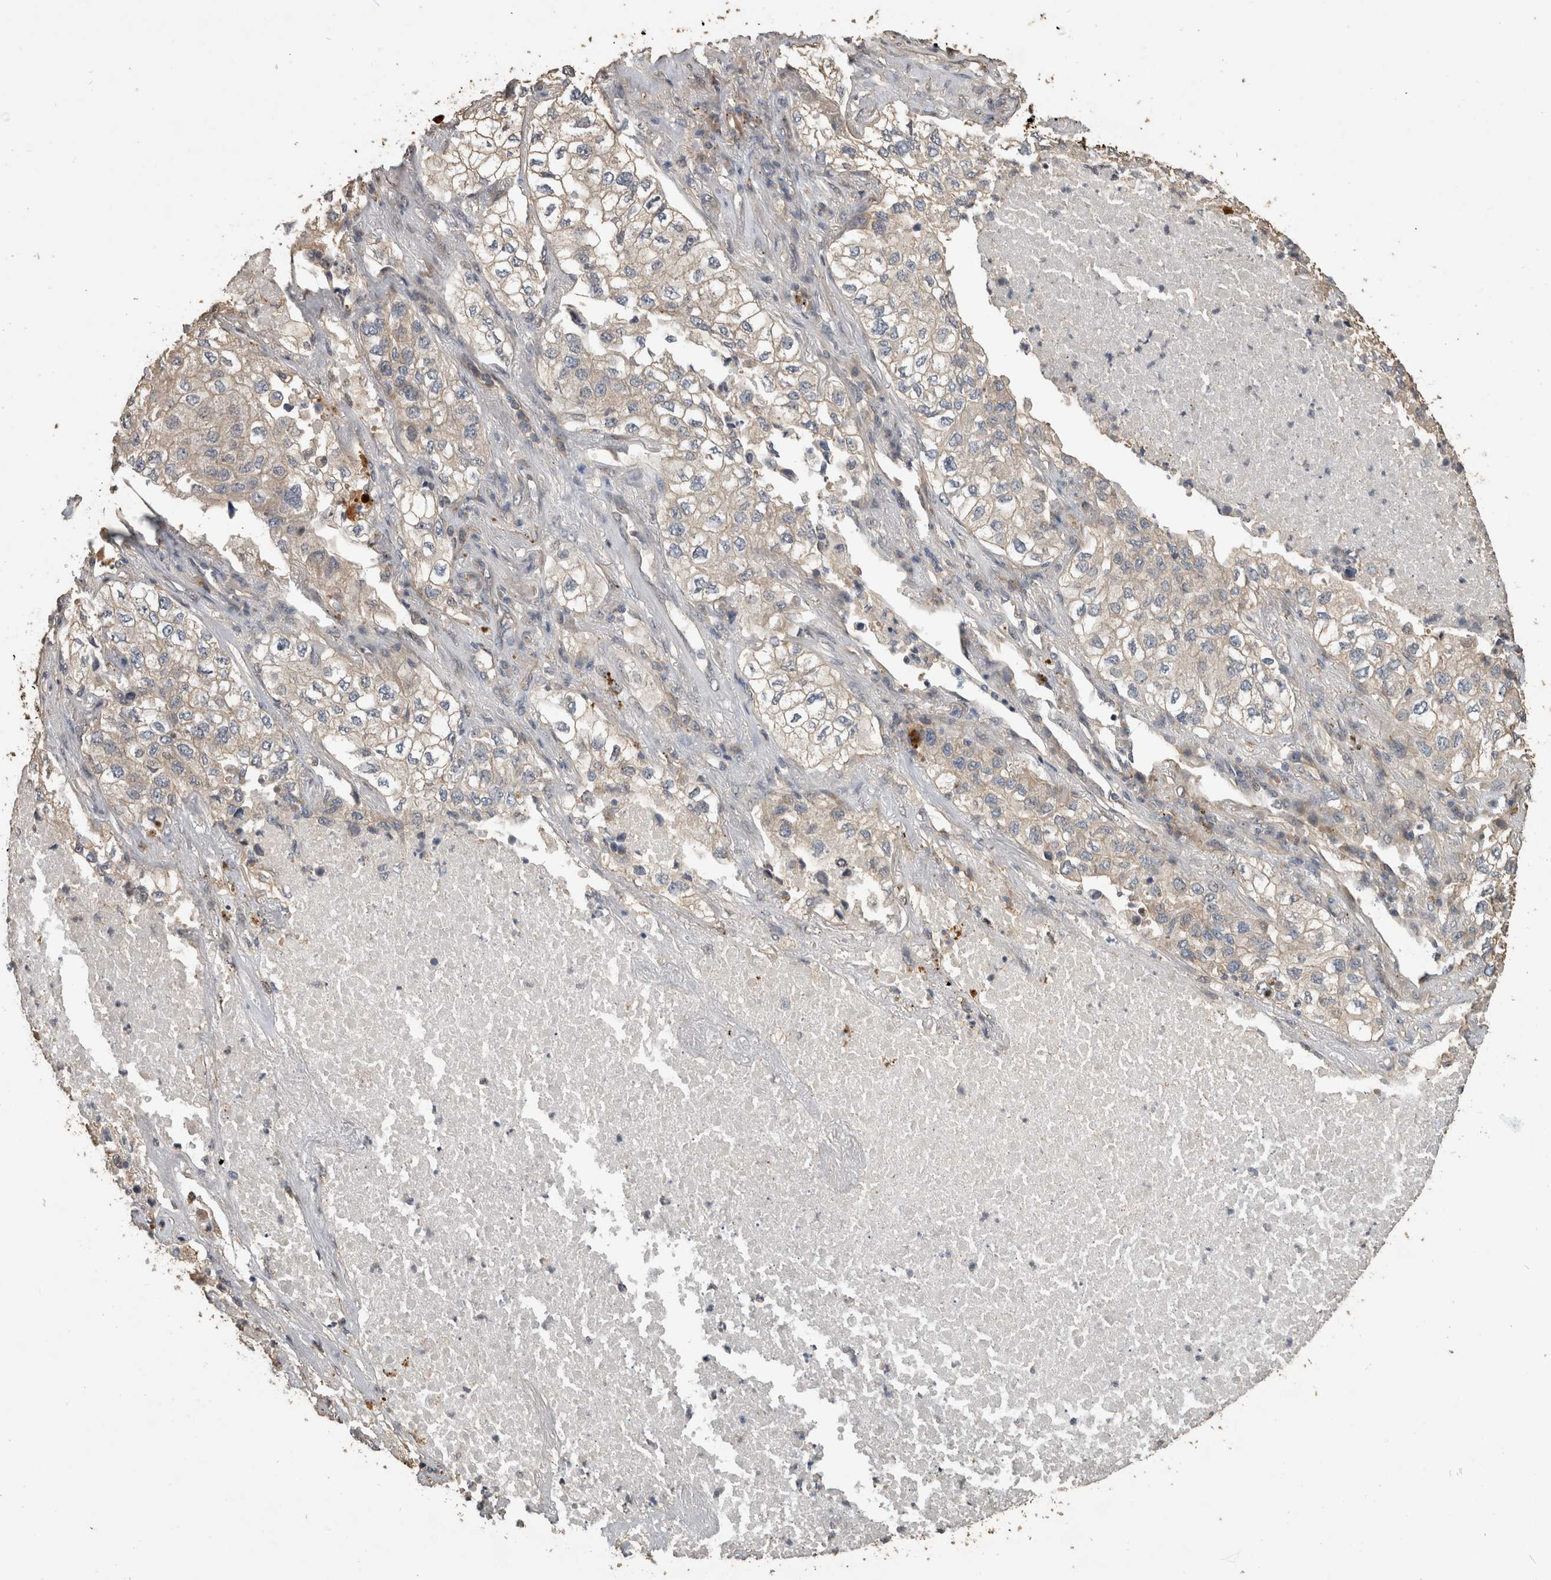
{"staining": {"intensity": "weak", "quantity": "25%-75%", "location": "cytoplasmic/membranous"}, "tissue": "lung cancer", "cell_type": "Tumor cells", "image_type": "cancer", "snomed": [{"axis": "morphology", "description": "Adenocarcinoma, NOS"}, {"axis": "topography", "description": "Lung"}], "caption": "There is low levels of weak cytoplasmic/membranous positivity in tumor cells of lung cancer, as demonstrated by immunohistochemical staining (brown color).", "gene": "RHPN1", "patient": {"sex": "male", "age": 63}}